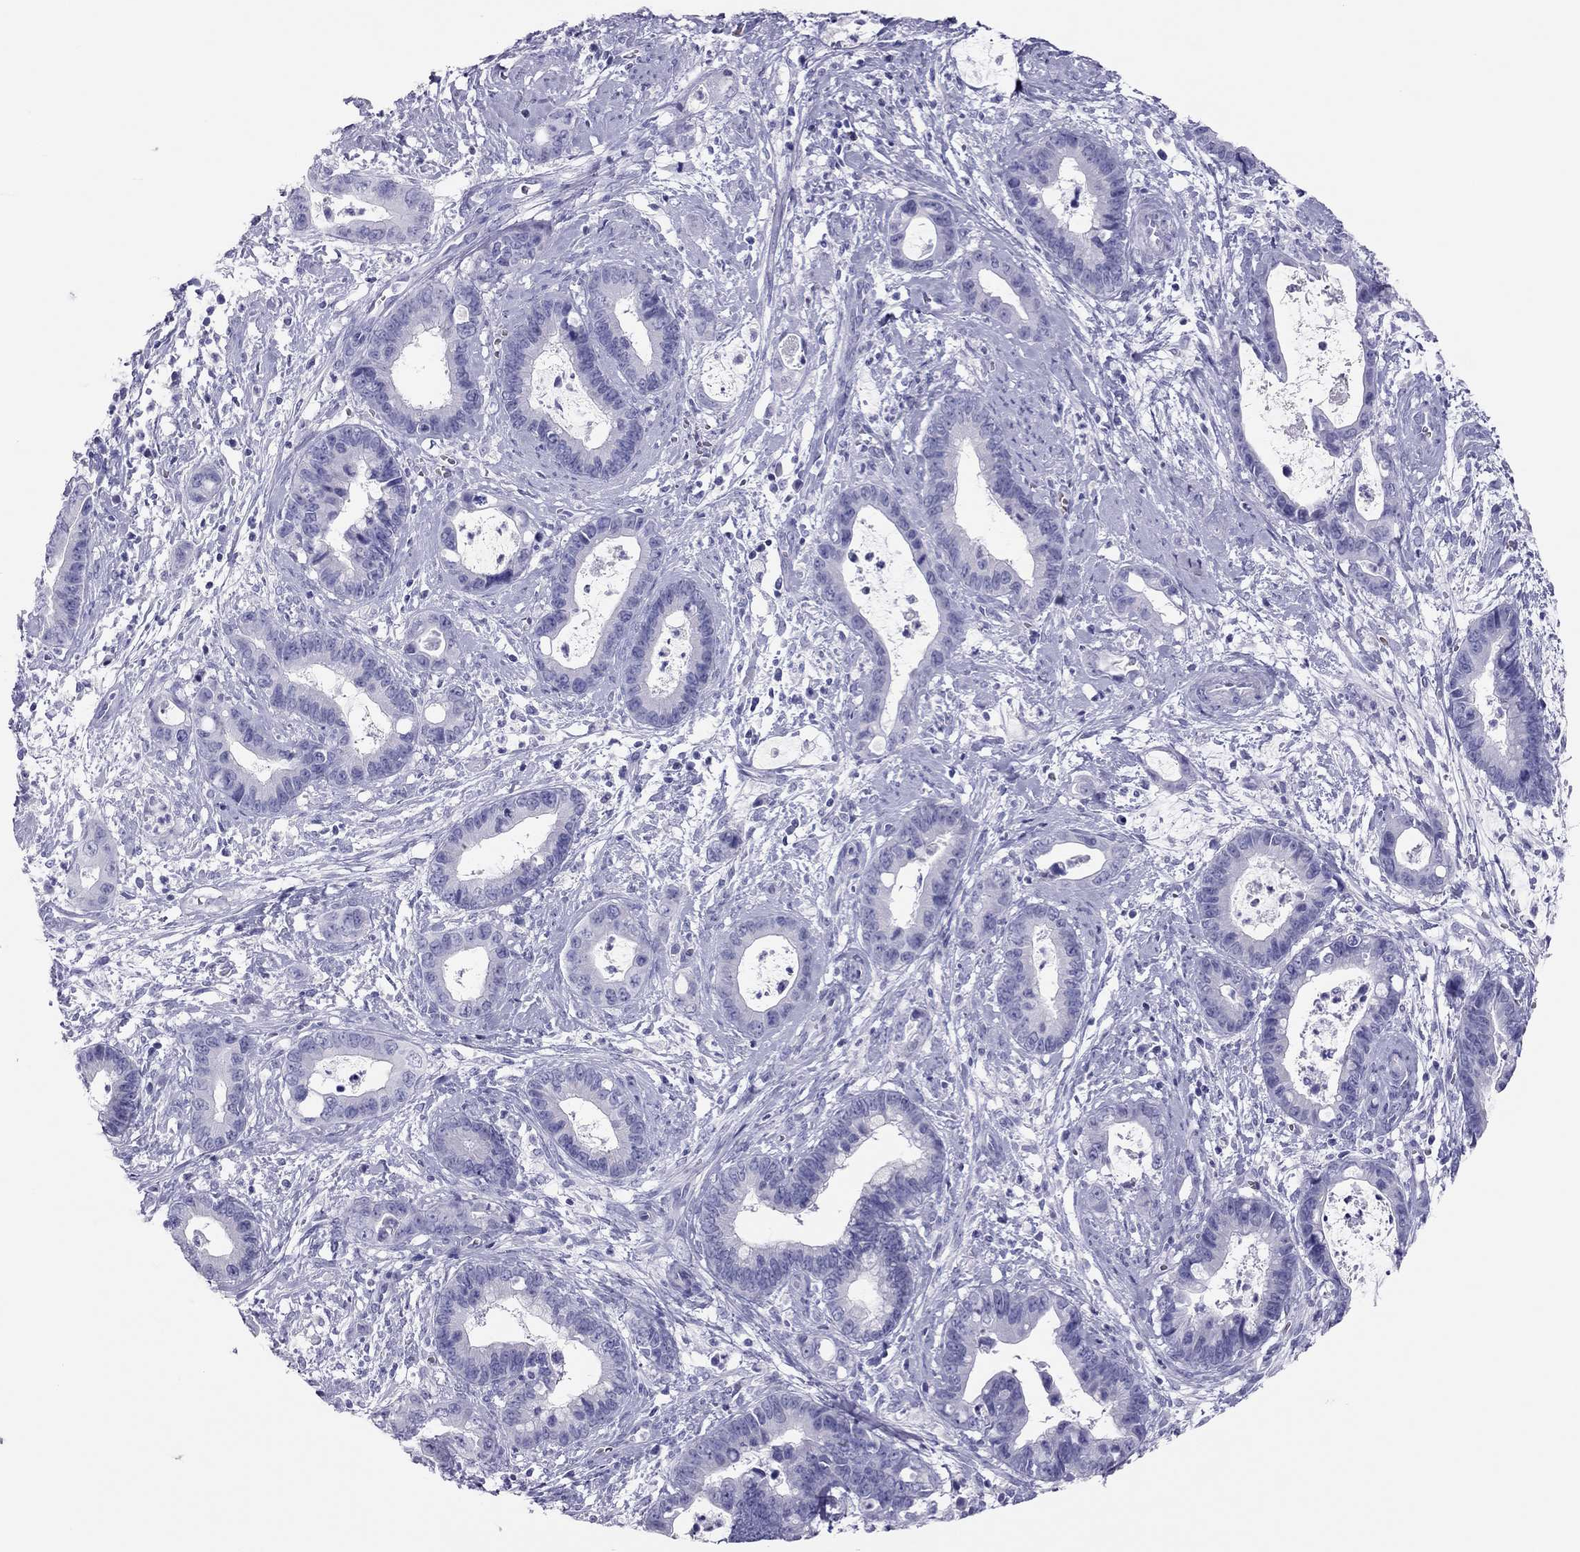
{"staining": {"intensity": "negative", "quantity": "none", "location": "none"}, "tissue": "cervical cancer", "cell_type": "Tumor cells", "image_type": "cancer", "snomed": [{"axis": "morphology", "description": "Adenocarcinoma, NOS"}, {"axis": "topography", "description": "Cervix"}], "caption": "Protein analysis of cervical cancer (adenocarcinoma) demonstrates no significant positivity in tumor cells. (Immunohistochemistry, brightfield microscopy, high magnification).", "gene": "TSHB", "patient": {"sex": "female", "age": 44}}